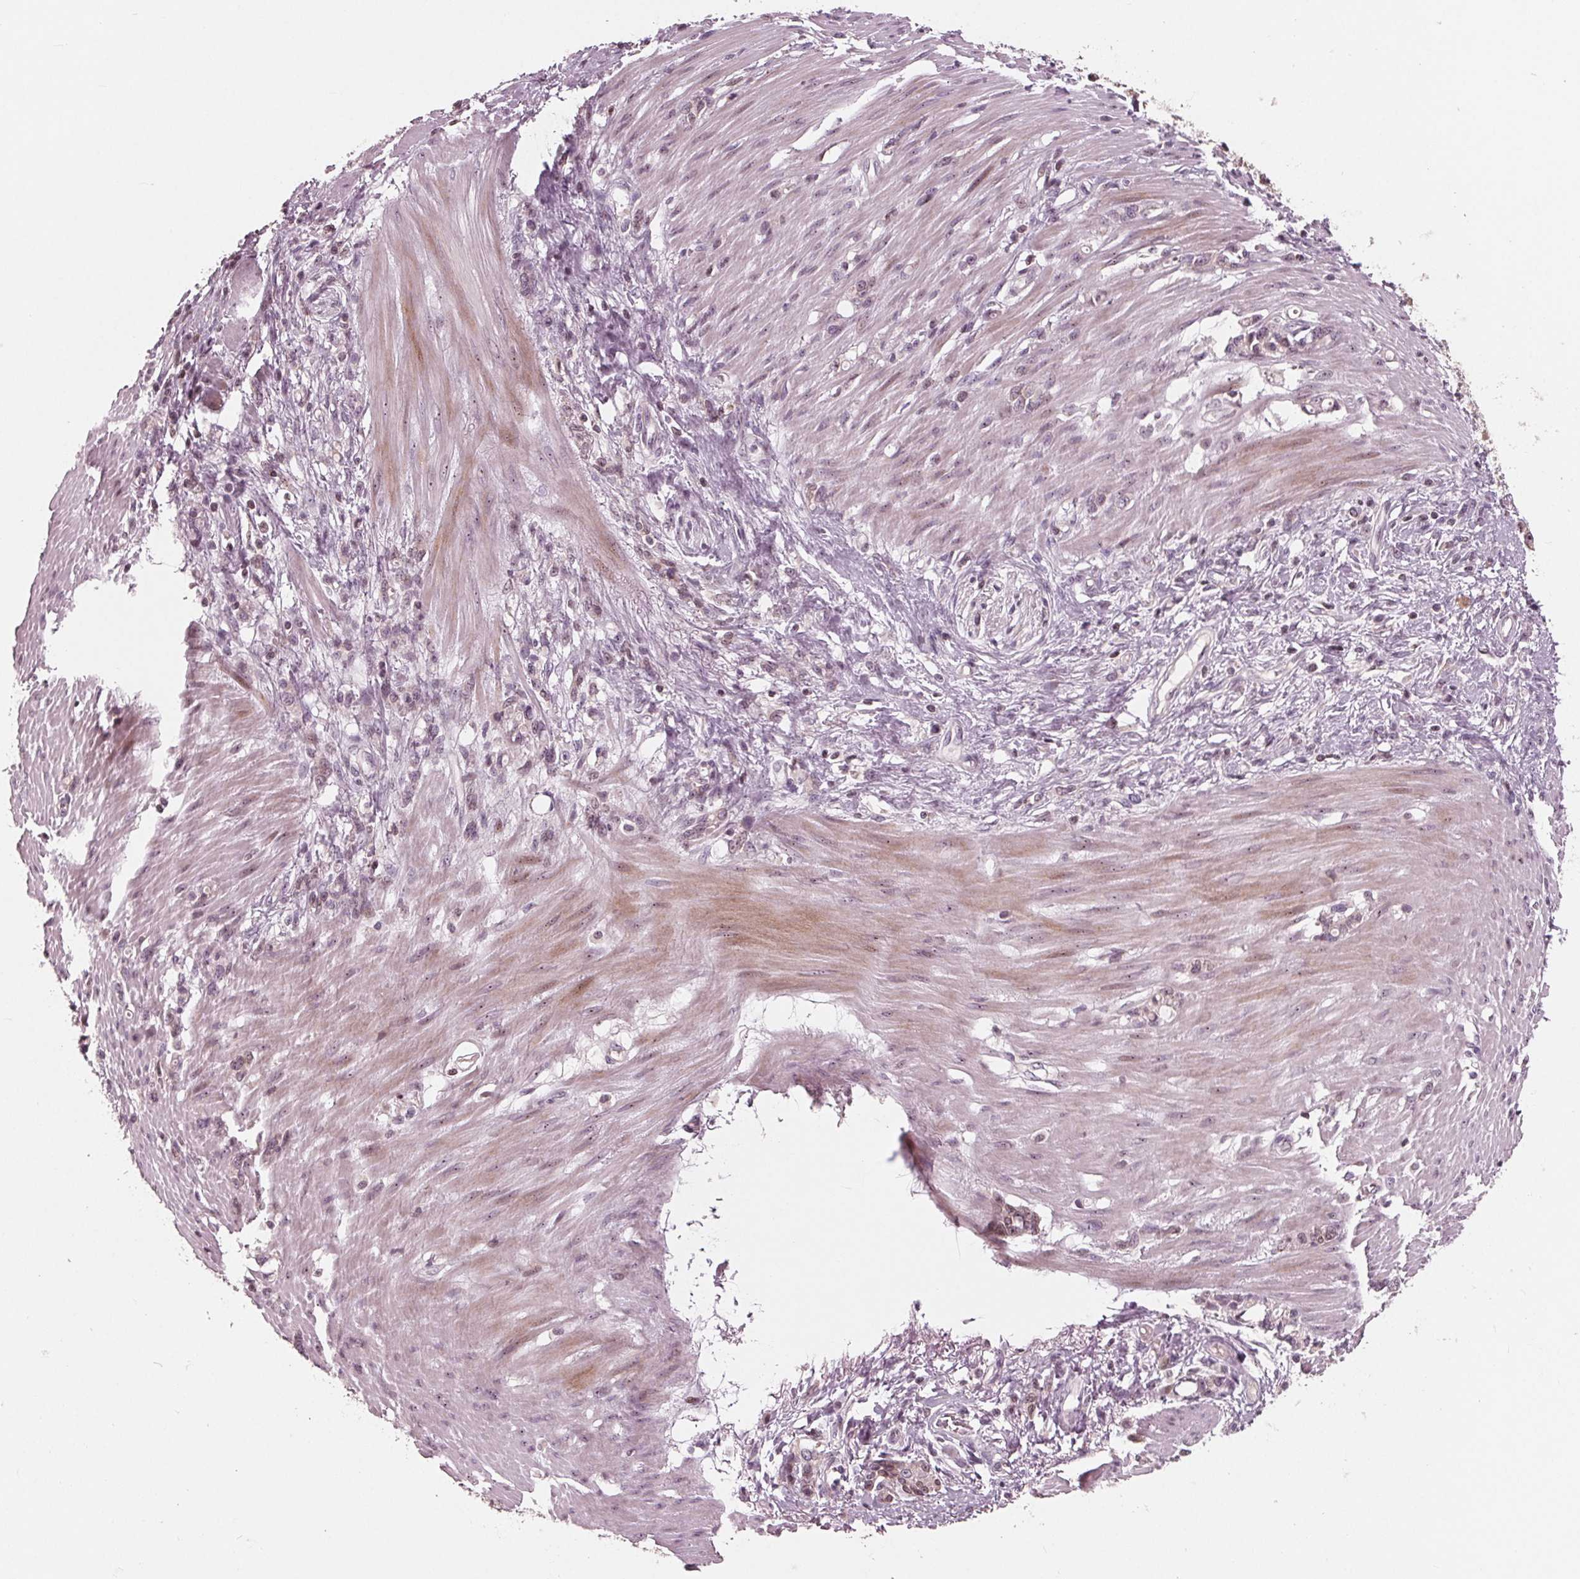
{"staining": {"intensity": "weak", "quantity": "25%-75%", "location": "nuclear"}, "tissue": "stomach cancer", "cell_type": "Tumor cells", "image_type": "cancer", "snomed": [{"axis": "morphology", "description": "Adenocarcinoma, NOS"}, {"axis": "topography", "description": "Stomach"}], "caption": "High-power microscopy captured an IHC image of stomach cancer (adenocarcinoma), revealing weak nuclear staining in about 25%-75% of tumor cells.", "gene": "NUP210", "patient": {"sex": "female", "age": 84}}